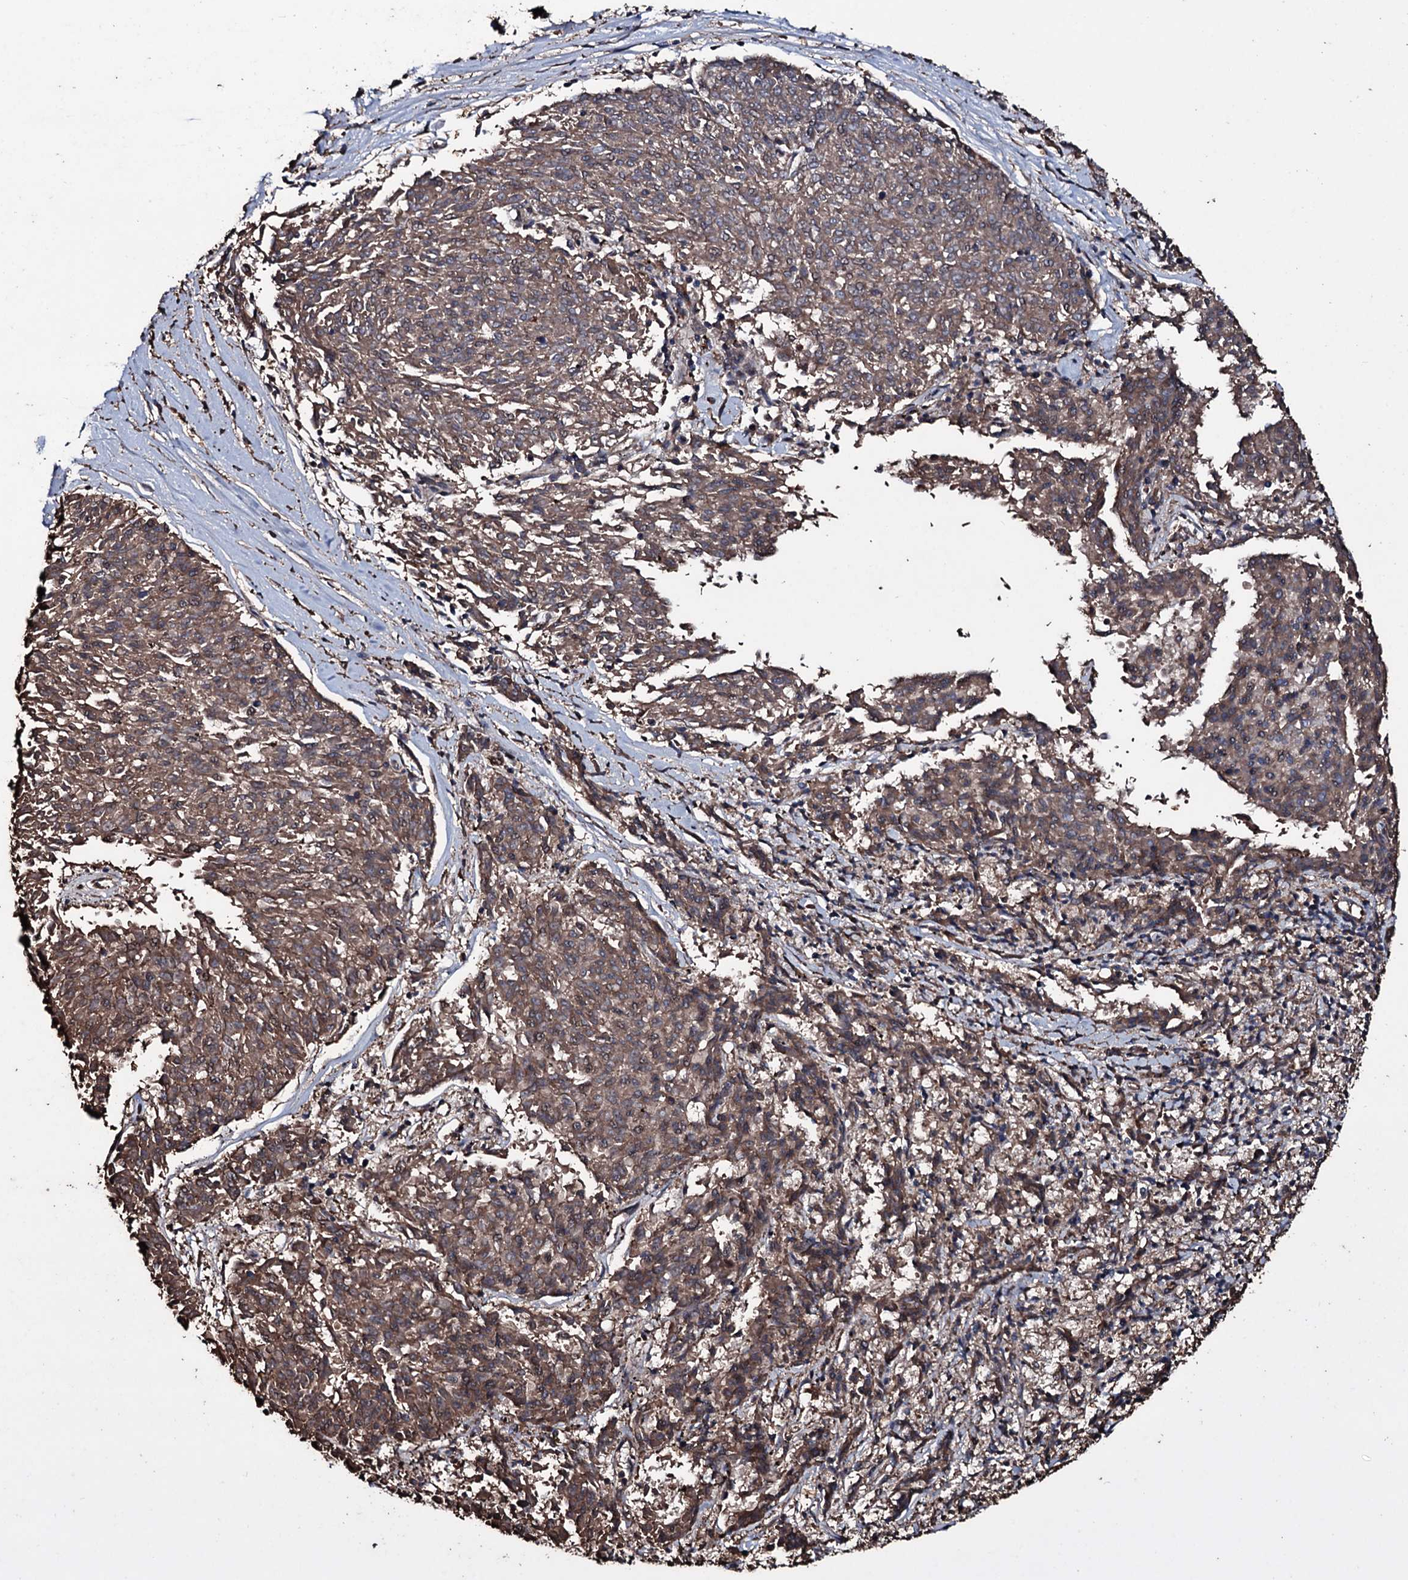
{"staining": {"intensity": "moderate", "quantity": ">75%", "location": "cytoplasmic/membranous"}, "tissue": "melanoma", "cell_type": "Tumor cells", "image_type": "cancer", "snomed": [{"axis": "morphology", "description": "Malignant melanoma, NOS"}, {"axis": "topography", "description": "Skin"}], "caption": "IHC (DAB) staining of melanoma exhibits moderate cytoplasmic/membranous protein expression in approximately >75% of tumor cells.", "gene": "ZSWIM8", "patient": {"sex": "female", "age": 72}}